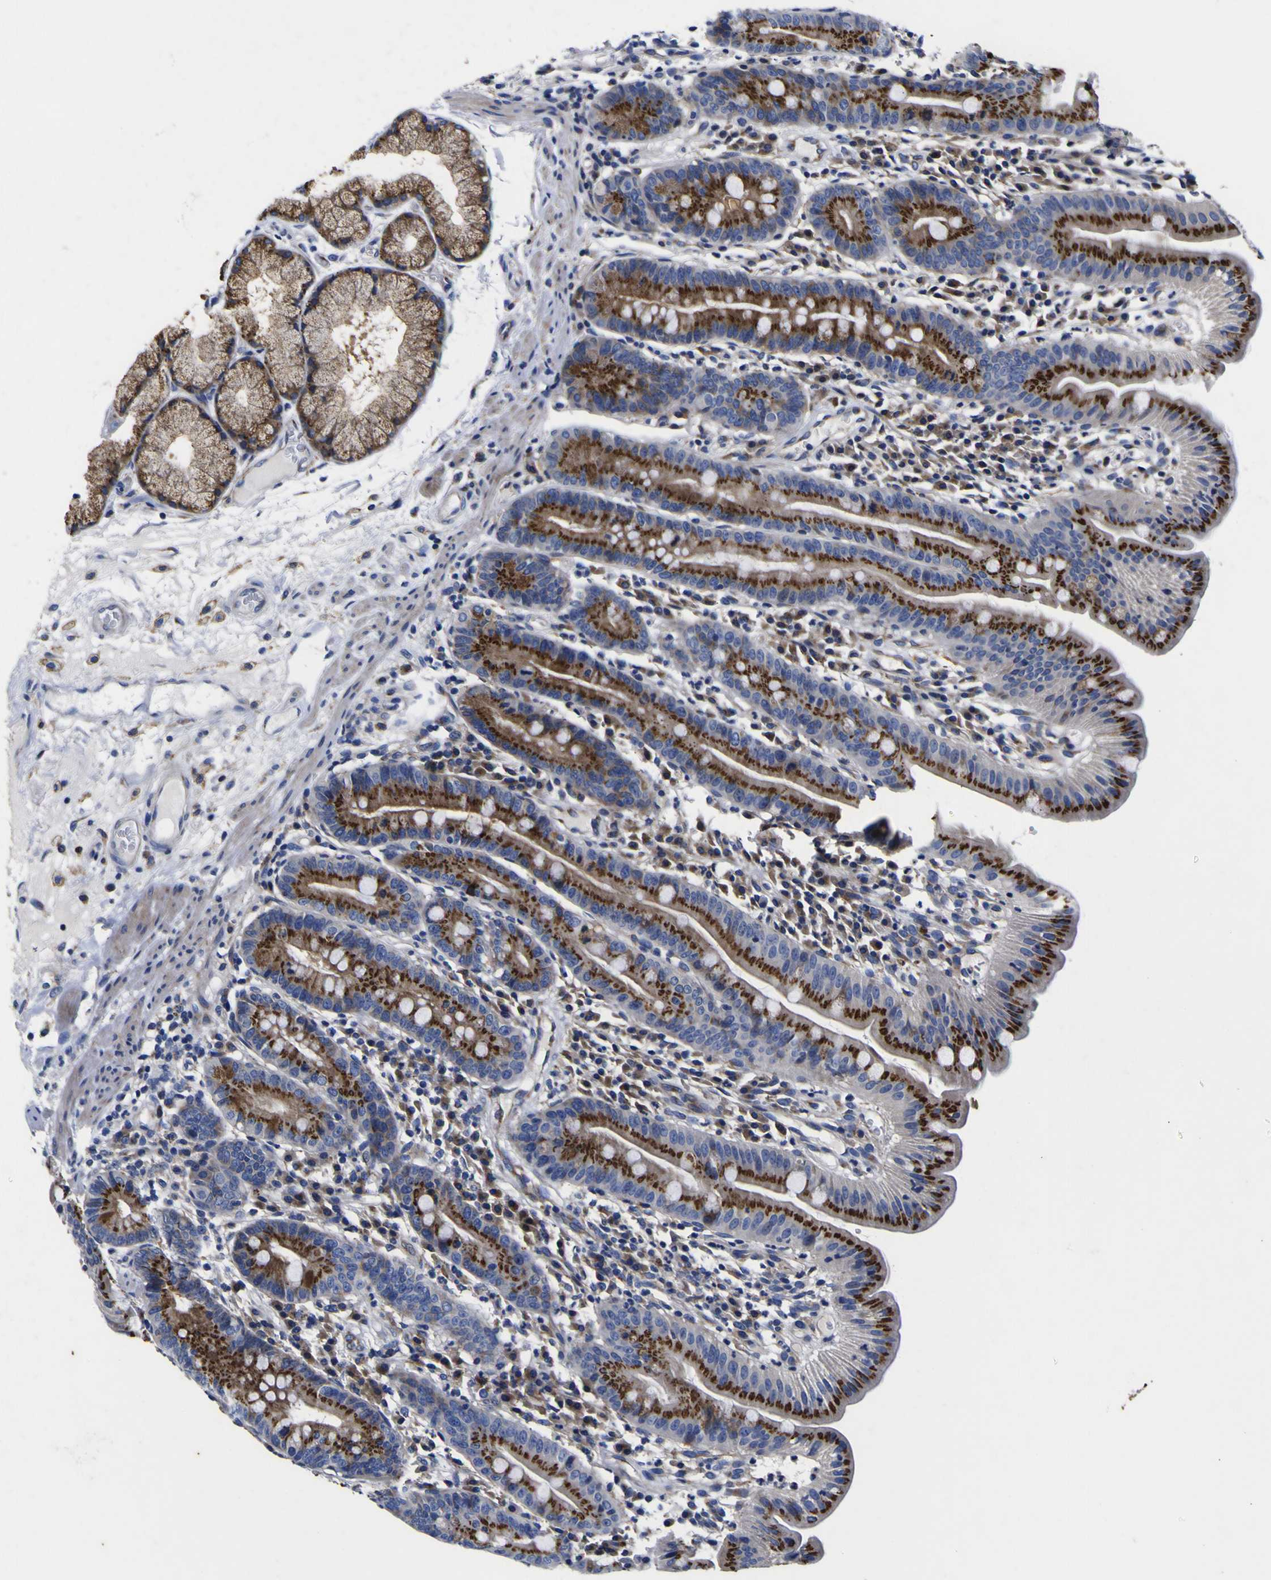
{"staining": {"intensity": "strong", "quantity": ">75%", "location": "cytoplasmic/membranous"}, "tissue": "duodenum", "cell_type": "Glandular cells", "image_type": "normal", "snomed": [{"axis": "morphology", "description": "Normal tissue, NOS"}, {"axis": "topography", "description": "Duodenum"}], "caption": "High-power microscopy captured an immunohistochemistry (IHC) micrograph of benign duodenum, revealing strong cytoplasmic/membranous staining in approximately >75% of glandular cells.", "gene": "COA1", "patient": {"sex": "male", "age": 50}}